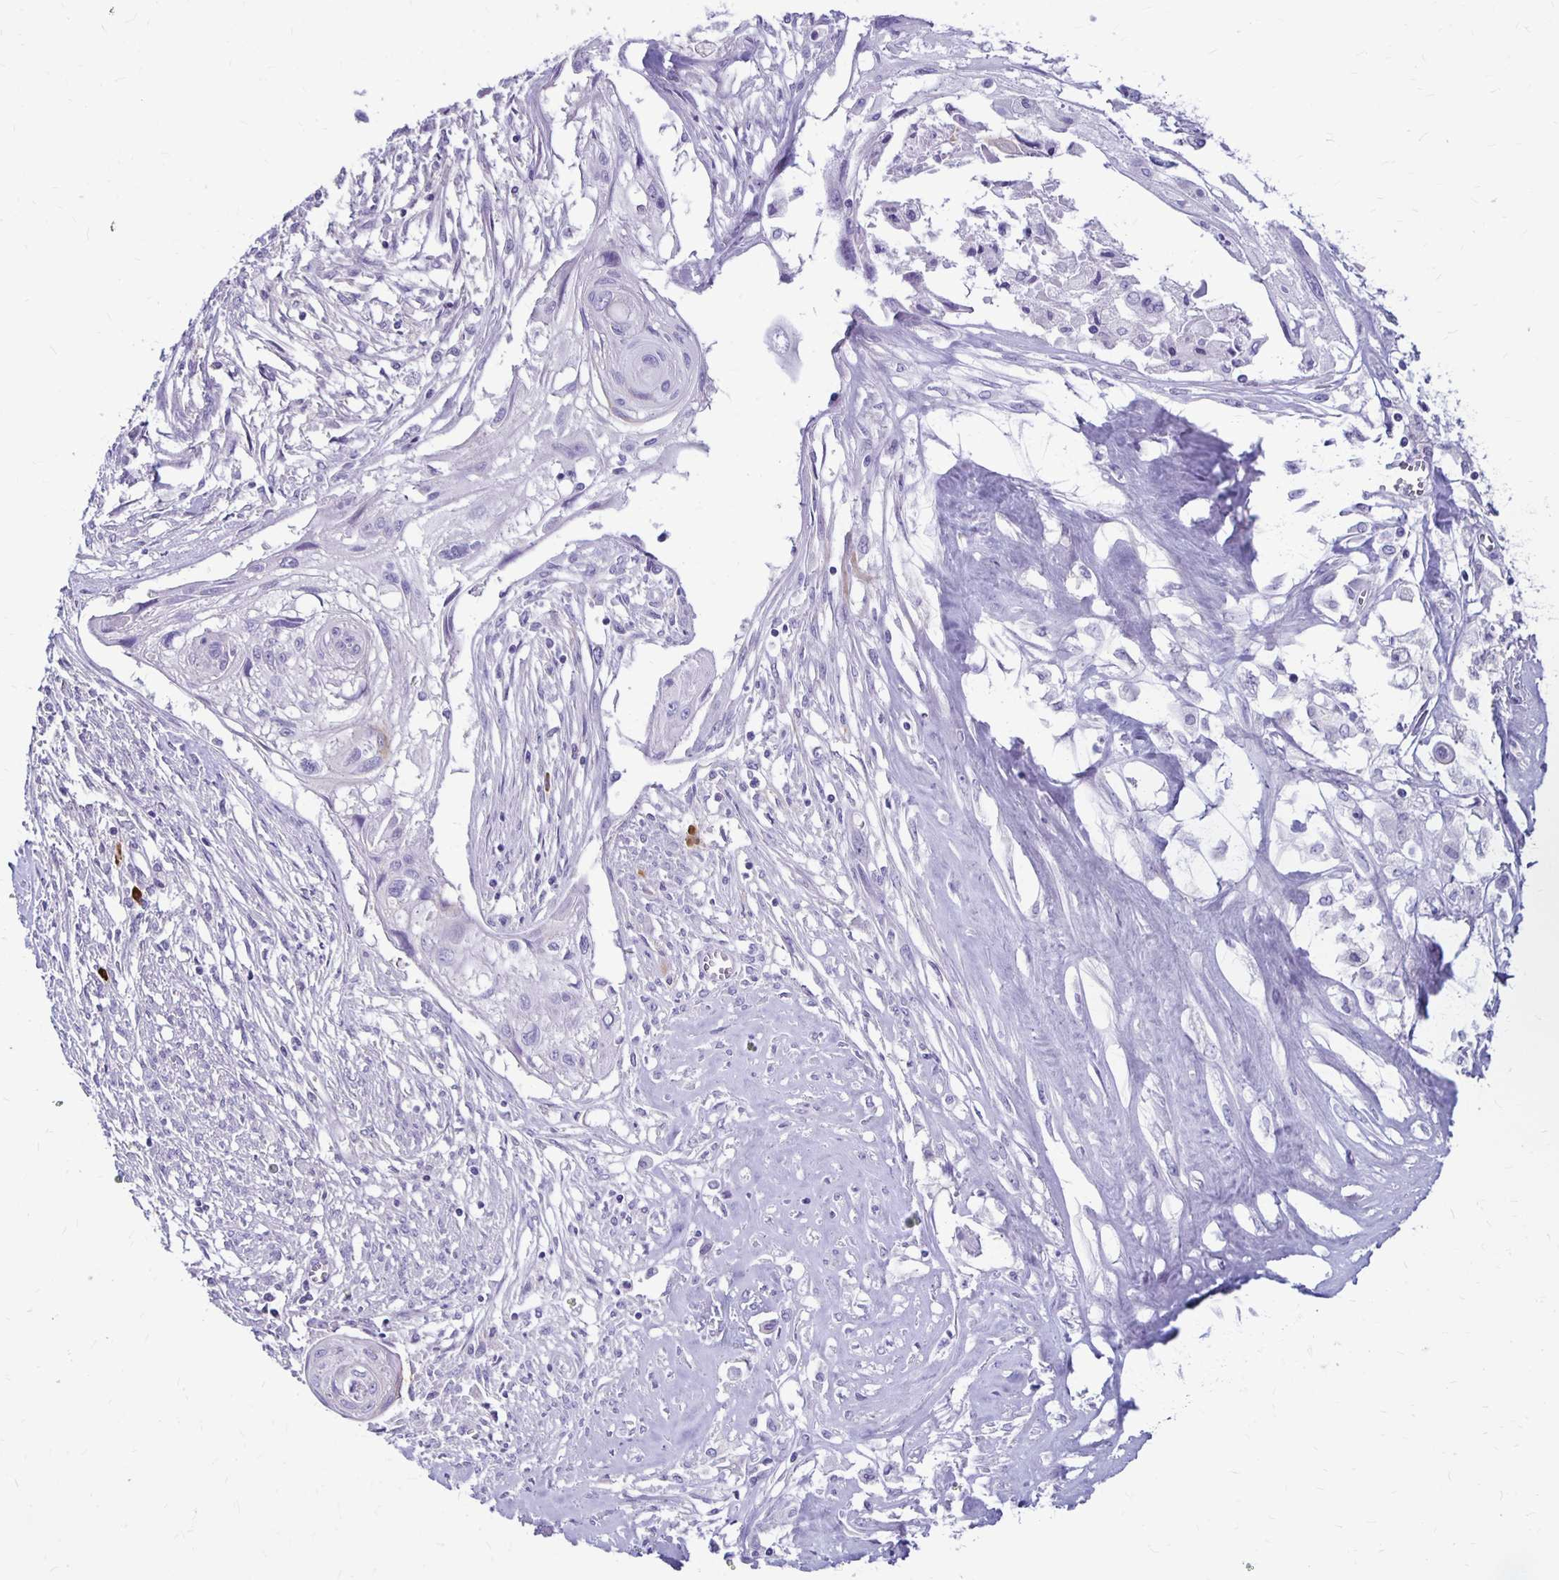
{"staining": {"intensity": "negative", "quantity": "none", "location": "none"}, "tissue": "cervical cancer", "cell_type": "Tumor cells", "image_type": "cancer", "snomed": [{"axis": "morphology", "description": "Squamous cell carcinoma, NOS"}, {"axis": "topography", "description": "Cervix"}], "caption": "Human squamous cell carcinoma (cervical) stained for a protein using immunohistochemistry (IHC) displays no staining in tumor cells.", "gene": "FNTB", "patient": {"sex": "female", "age": 49}}